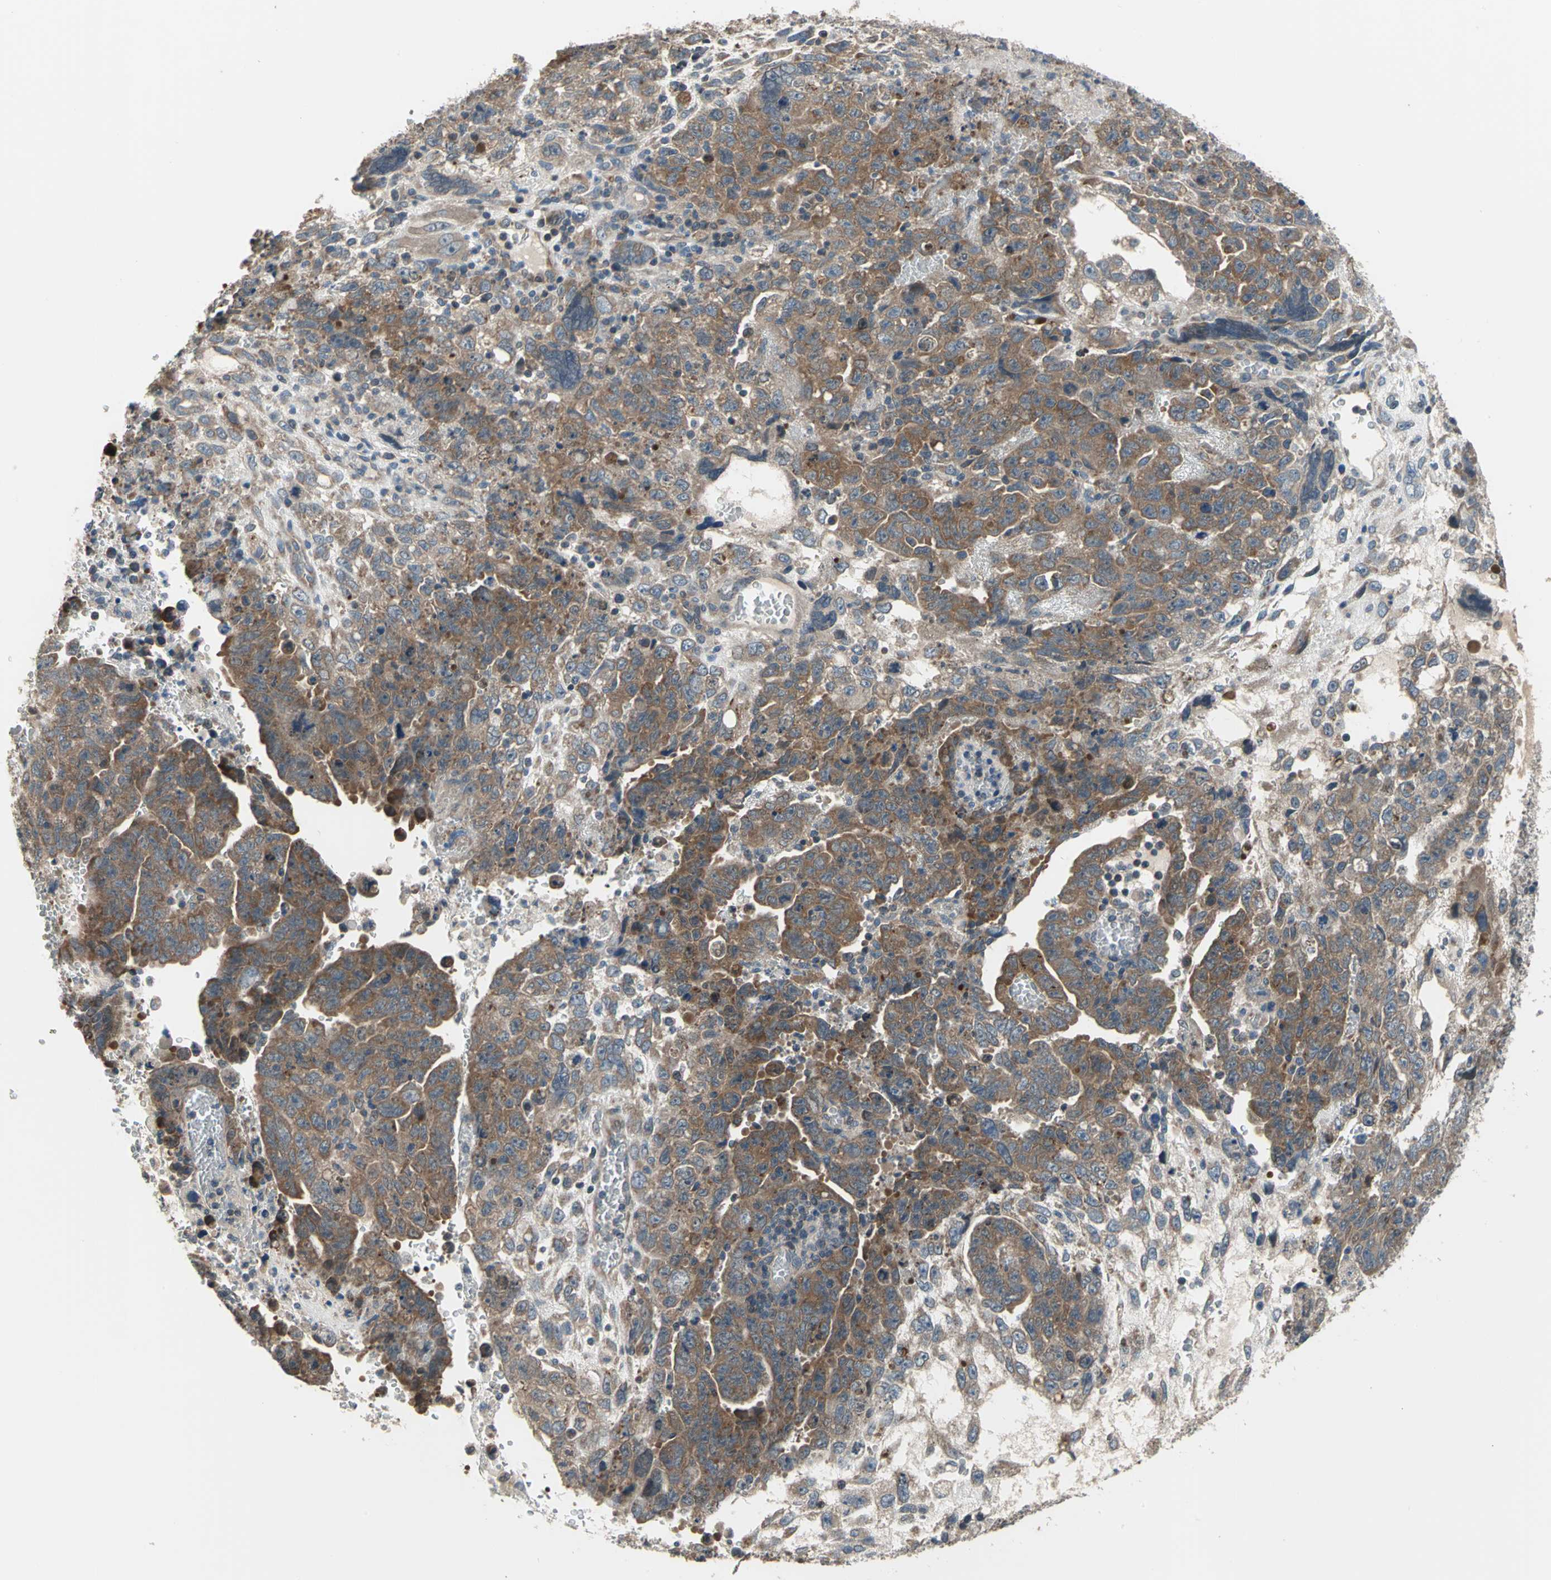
{"staining": {"intensity": "strong", "quantity": ">75%", "location": "cytoplasmic/membranous"}, "tissue": "testis cancer", "cell_type": "Tumor cells", "image_type": "cancer", "snomed": [{"axis": "morphology", "description": "Carcinoma, Embryonal, NOS"}, {"axis": "topography", "description": "Testis"}], "caption": "Immunohistochemistry image of neoplastic tissue: testis cancer (embryonal carcinoma) stained using IHC demonstrates high levels of strong protein expression localized specifically in the cytoplasmic/membranous of tumor cells, appearing as a cytoplasmic/membranous brown color.", "gene": "TRAK1", "patient": {"sex": "male", "age": 28}}